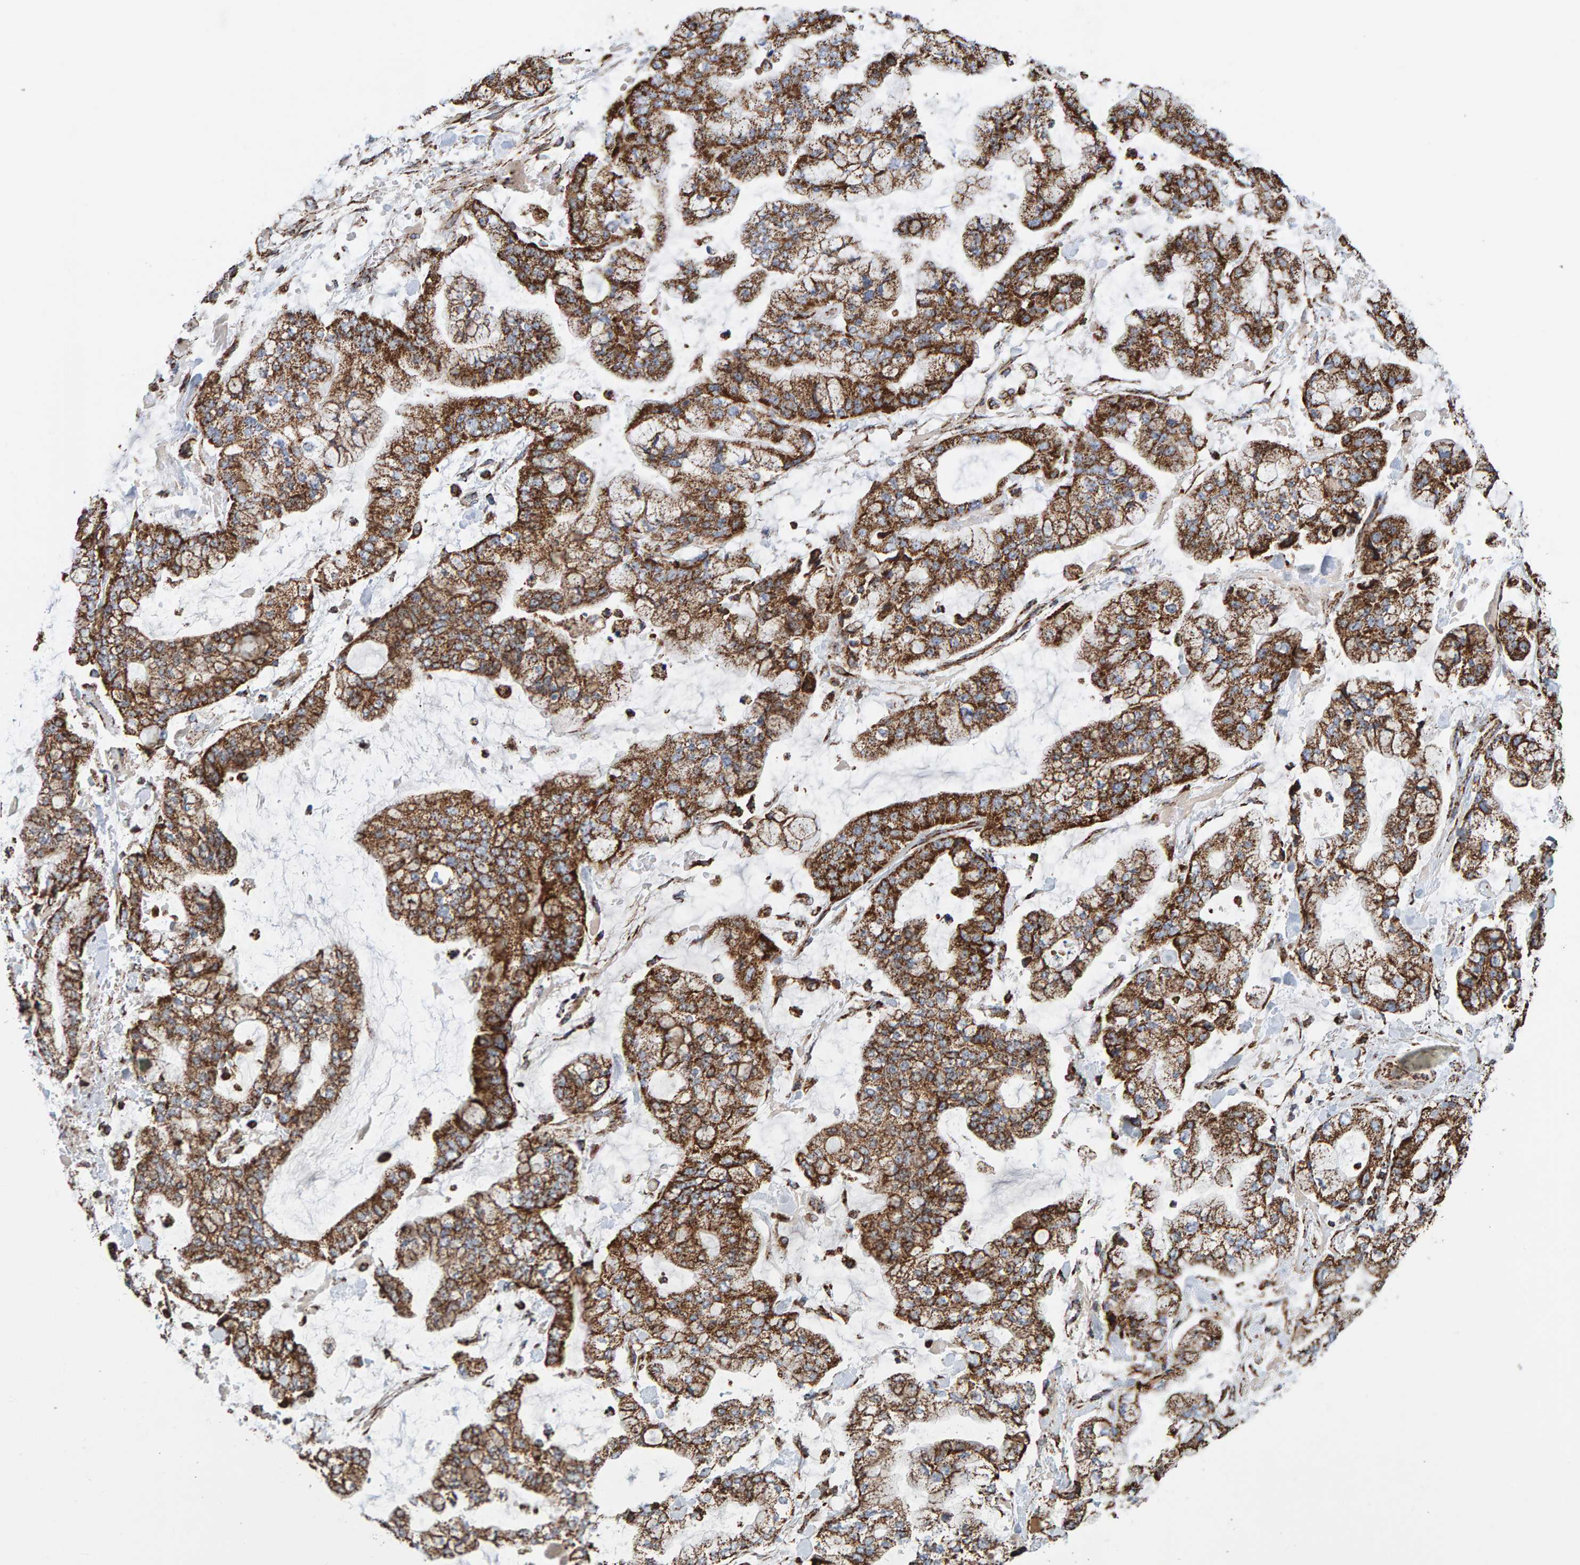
{"staining": {"intensity": "strong", "quantity": ">75%", "location": "cytoplasmic/membranous"}, "tissue": "stomach cancer", "cell_type": "Tumor cells", "image_type": "cancer", "snomed": [{"axis": "morphology", "description": "Normal tissue, NOS"}, {"axis": "morphology", "description": "Adenocarcinoma, NOS"}, {"axis": "topography", "description": "Stomach, upper"}, {"axis": "topography", "description": "Stomach"}], "caption": "This micrograph exhibits stomach cancer stained with immunohistochemistry to label a protein in brown. The cytoplasmic/membranous of tumor cells show strong positivity for the protein. Nuclei are counter-stained blue.", "gene": "MRPL45", "patient": {"sex": "male", "age": 76}}